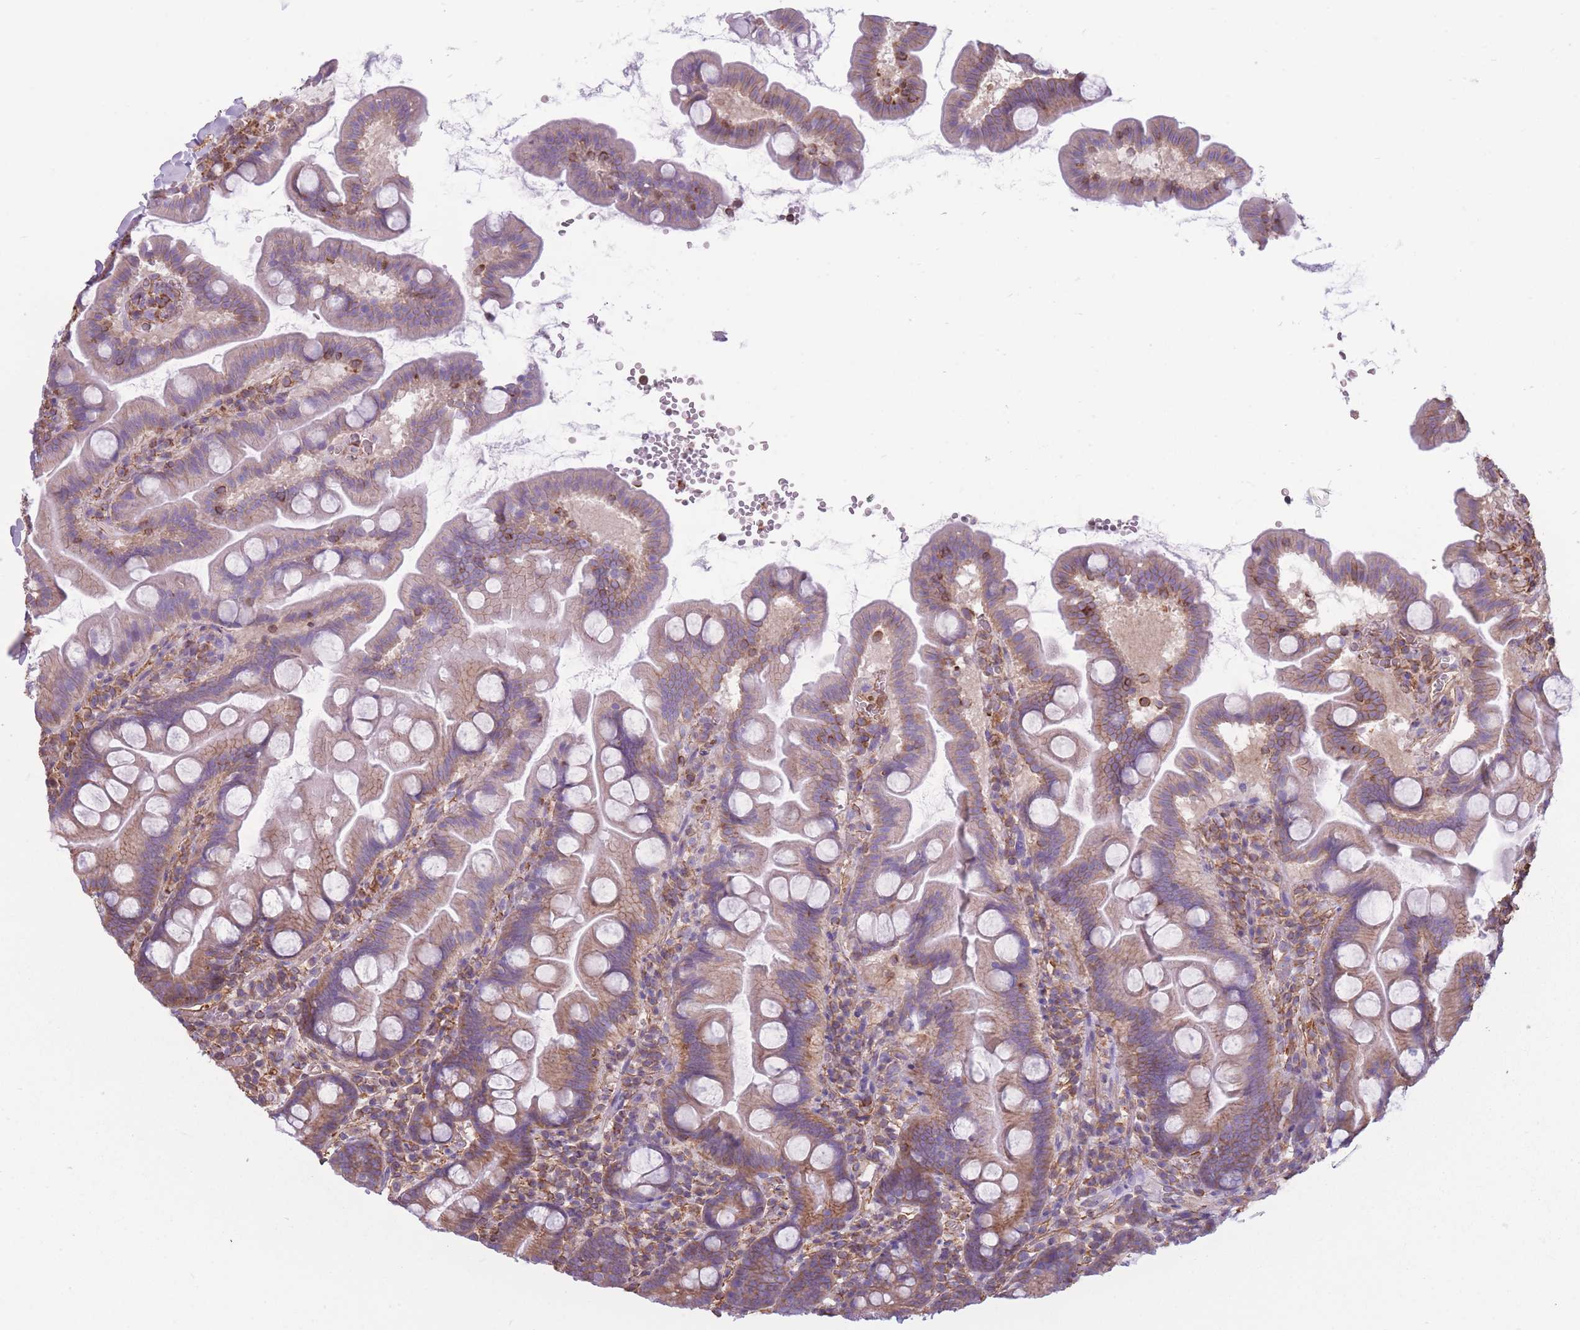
{"staining": {"intensity": "moderate", "quantity": "25%-75%", "location": "cytoplasmic/membranous"}, "tissue": "small intestine", "cell_type": "Glandular cells", "image_type": "normal", "snomed": [{"axis": "morphology", "description": "Normal tissue, NOS"}, {"axis": "topography", "description": "Small intestine"}], "caption": "Immunohistochemical staining of unremarkable human small intestine shows moderate cytoplasmic/membranous protein expression in about 25%-75% of glandular cells.", "gene": "ADD1", "patient": {"sex": "female", "age": 68}}